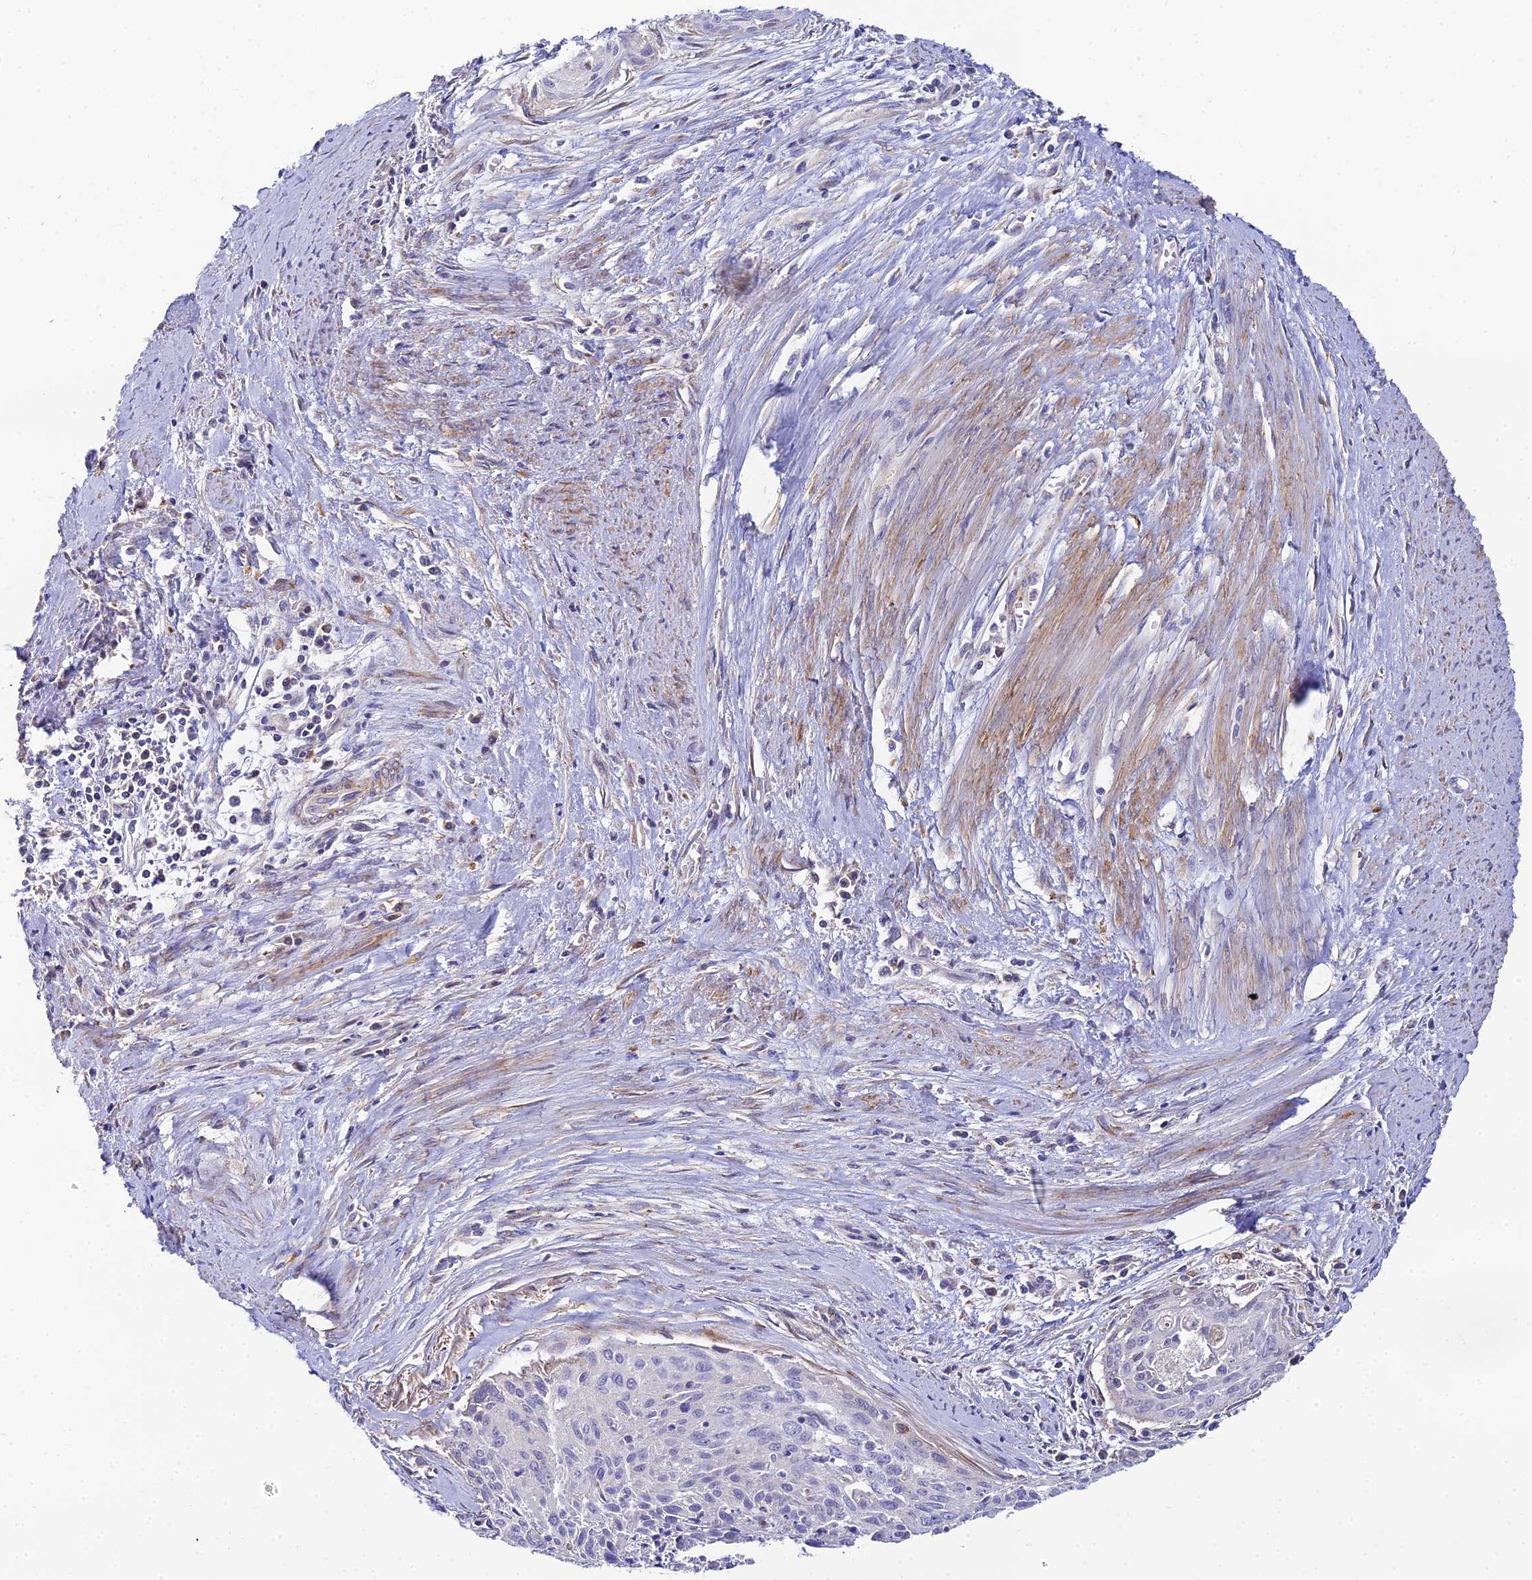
{"staining": {"intensity": "negative", "quantity": "none", "location": "none"}, "tissue": "cervical cancer", "cell_type": "Tumor cells", "image_type": "cancer", "snomed": [{"axis": "morphology", "description": "Squamous cell carcinoma, NOS"}, {"axis": "topography", "description": "Cervix"}], "caption": "High magnification brightfield microscopy of squamous cell carcinoma (cervical) stained with DAB (3,3'-diaminobenzidine) (brown) and counterstained with hematoxylin (blue): tumor cells show no significant expression.", "gene": "ACOT2", "patient": {"sex": "female", "age": 55}}